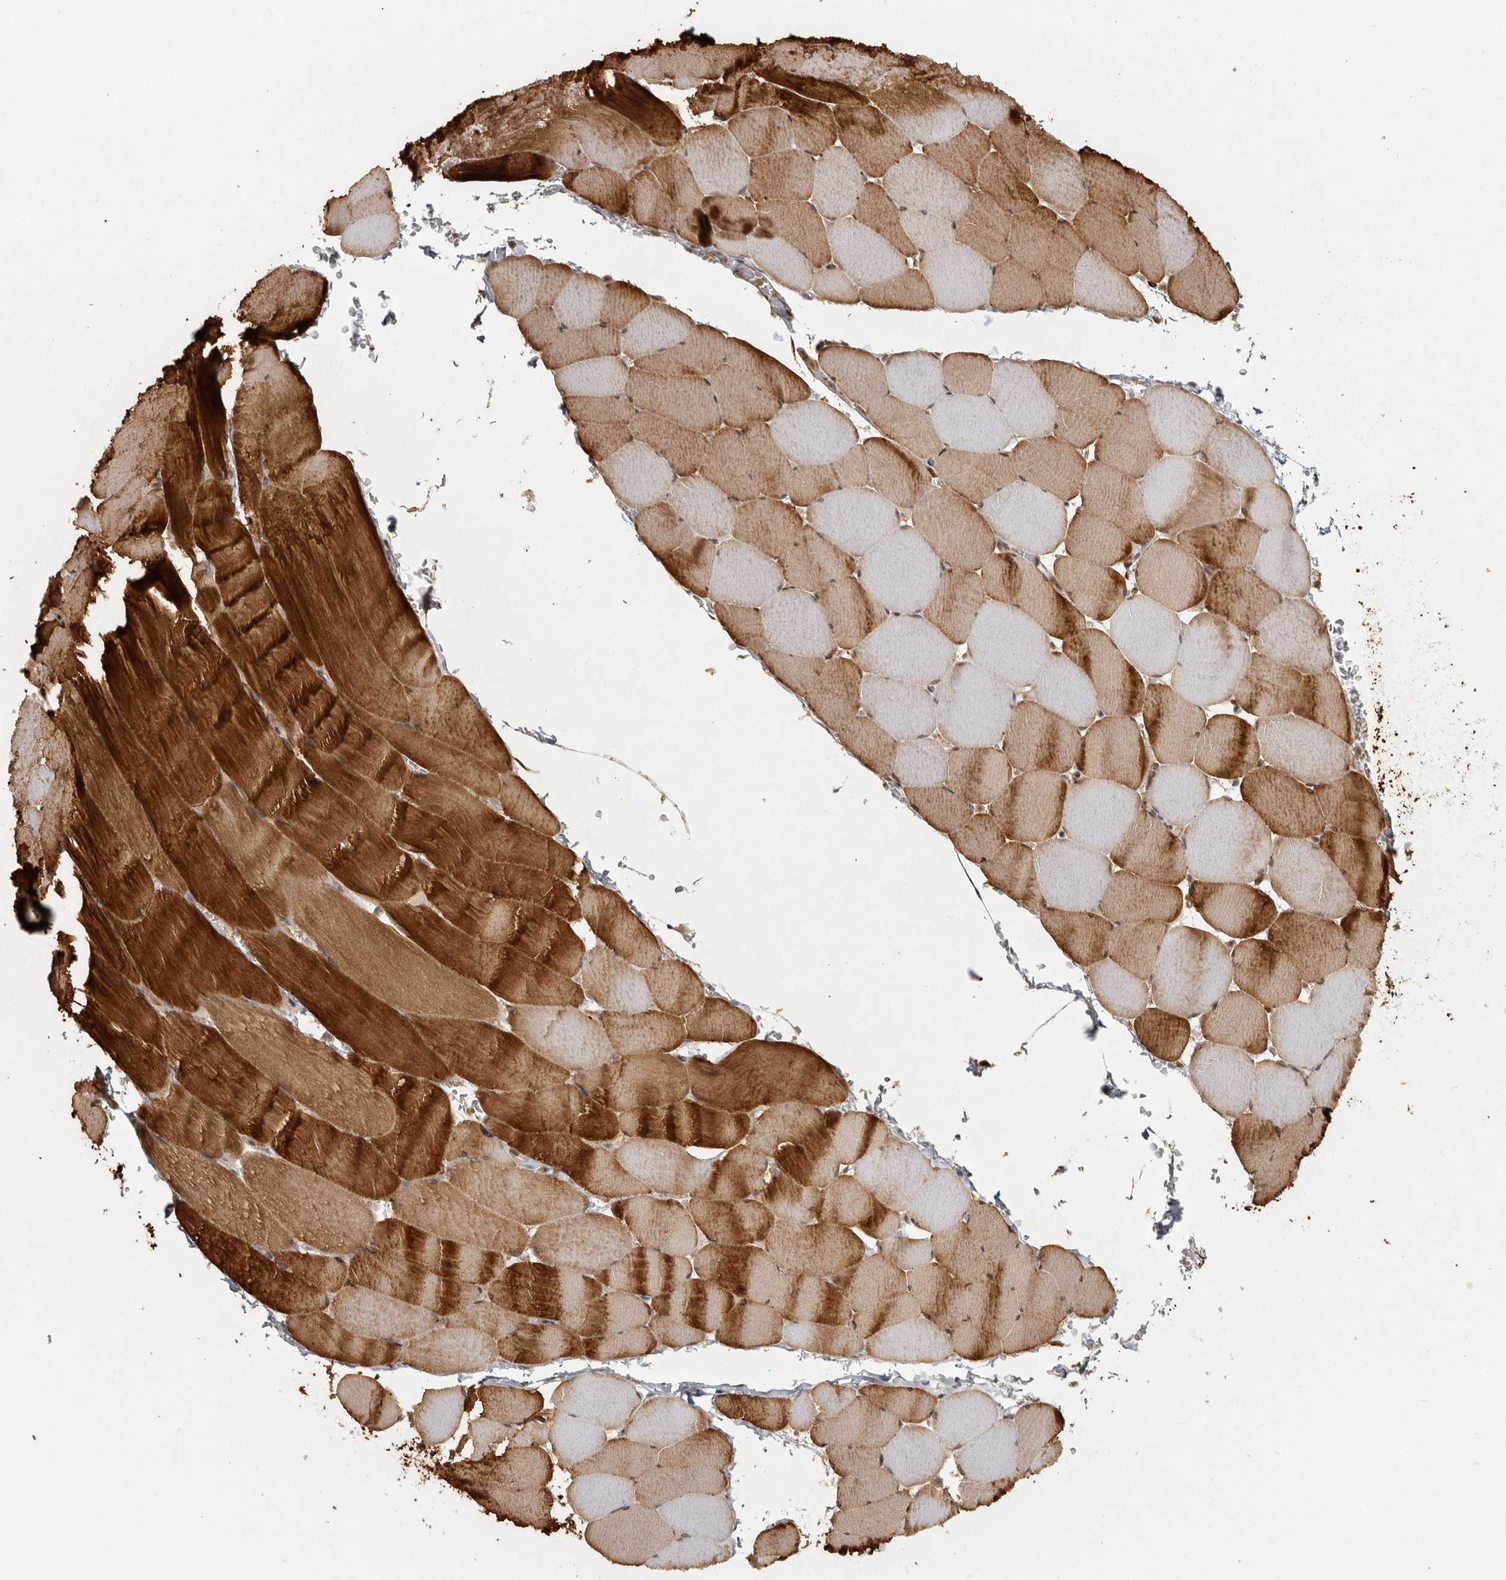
{"staining": {"intensity": "strong", "quantity": ">75%", "location": "cytoplasmic/membranous"}, "tissue": "skeletal muscle", "cell_type": "Myocytes", "image_type": "normal", "snomed": [{"axis": "morphology", "description": "Normal tissue, NOS"}, {"axis": "topography", "description": "Skeletal muscle"}], "caption": "High-magnification brightfield microscopy of normal skeletal muscle stained with DAB (brown) and counterstained with hematoxylin (blue). myocytes exhibit strong cytoplasmic/membranous staining is identified in approximately>75% of cells. (brown staining indicates protein expression, while blue staining denotes nuclei).", "gene": "CAMSAP2", "patient": {"sex": "male", "age": 62}}